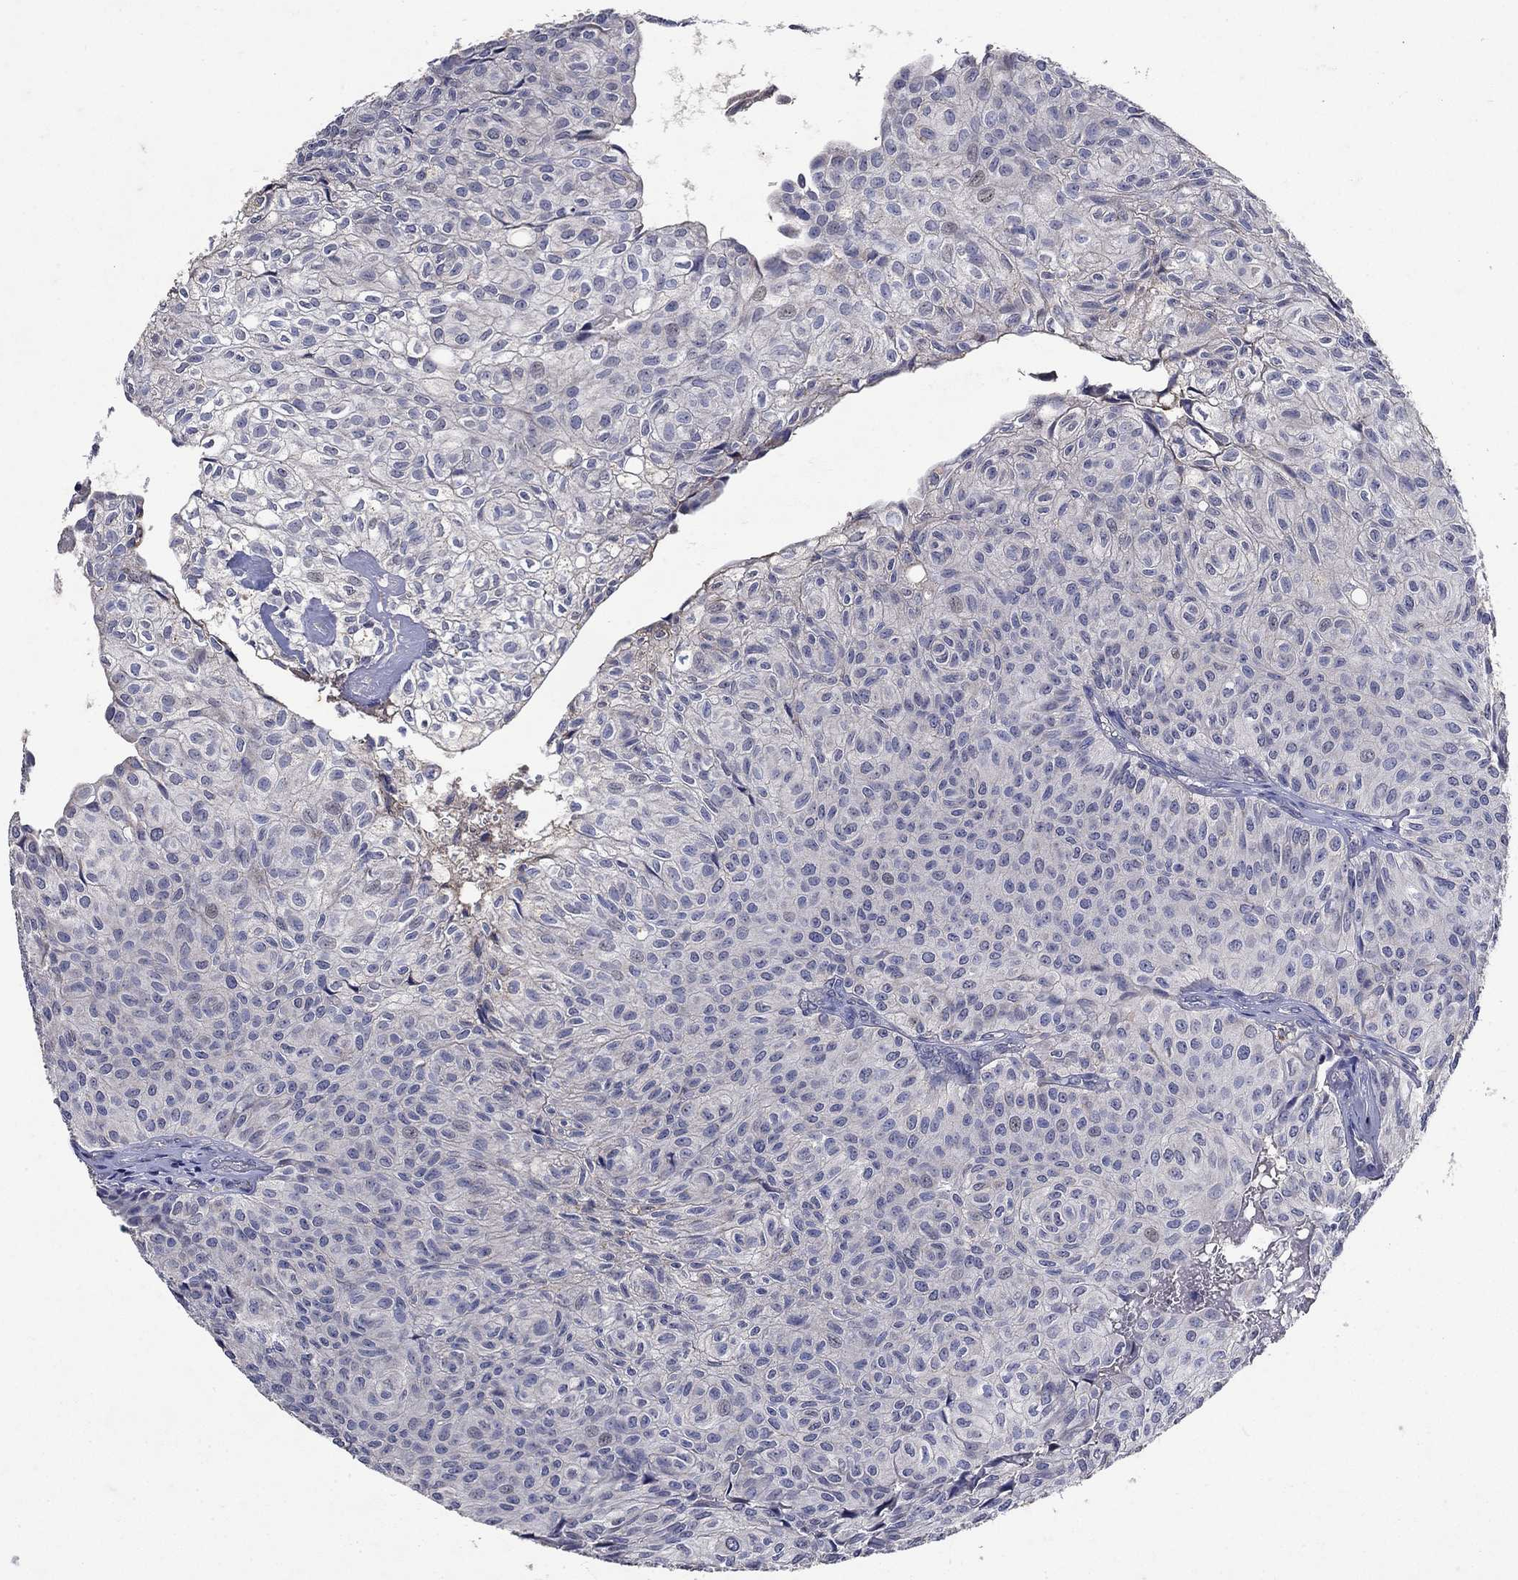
{"staining": {"intensity": "negative", "quantity": "none", "location": "none"}, "tissue": "urothelial cancer", "cell_type": "Tumor cells", "image_type": "cancer", "snomed": [{"axis": "morphology", "description": "Urothelial carcinoma, Low grade"}, {"axis": "topography", "description": "Urinary bladder"}], "caption": "Immunohistochemistry of urothelial cancer demonstrates no expression in tumor cells. Nuclei are stained in blue.", "gene": "NPC2", "patient": {"sex": "male", "age": 89}}